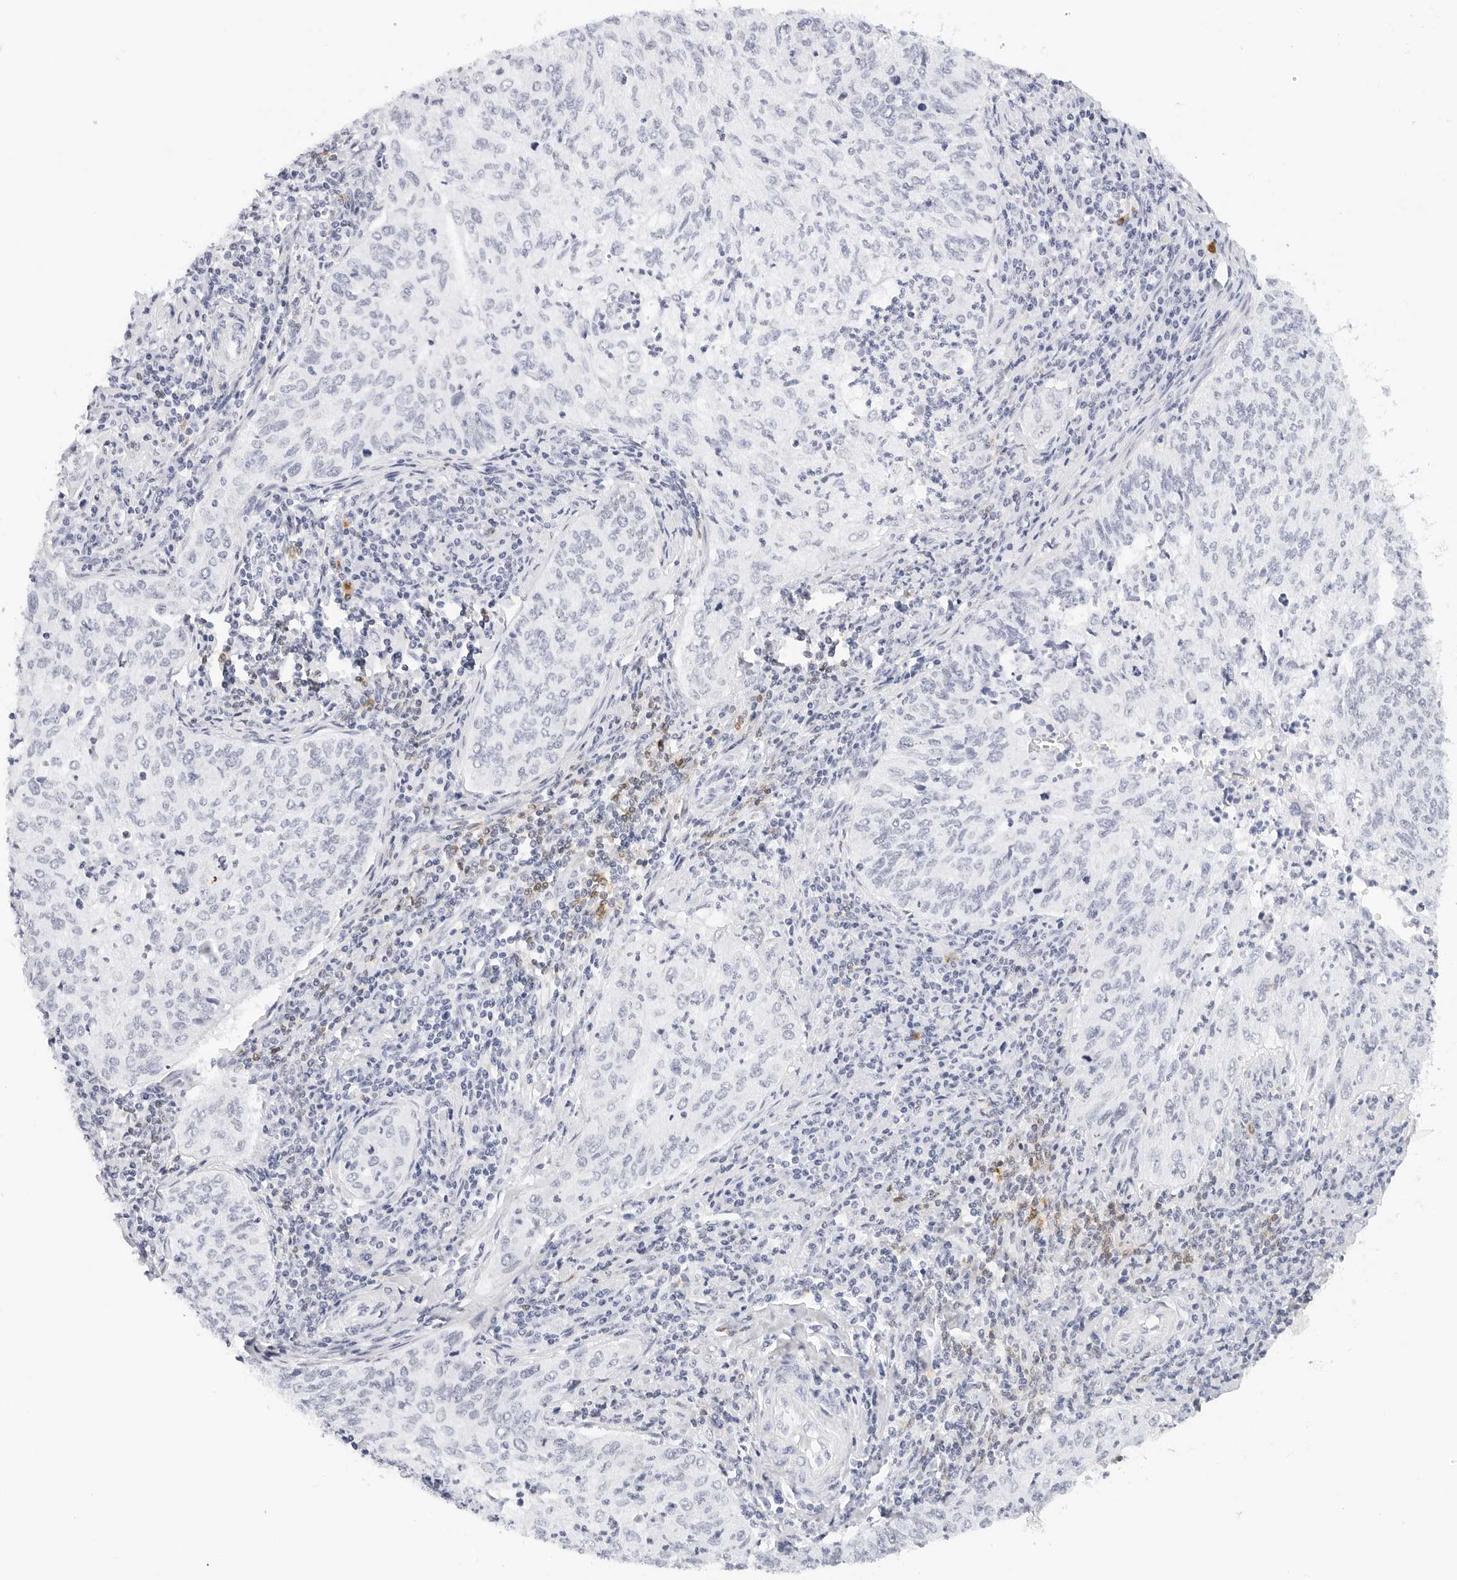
{"staining": {"intensity": "negative", "quantity": "none", "location": "none"}, "tissue": "cervical cancer", "cell_type": "Tumor cells", "image_type": "cancer", "snomed": [{"axis": "morphology", "description": "Squamous cell carcinoma, NOS"}, {"axis": "topography", "description": "Cervix"}], "caption": "Tumor cells show no significant protein staining in squamous cell carcinoma (cervical).", "gene": "CD22", "patient": {"sex": "female", "age": 30}}